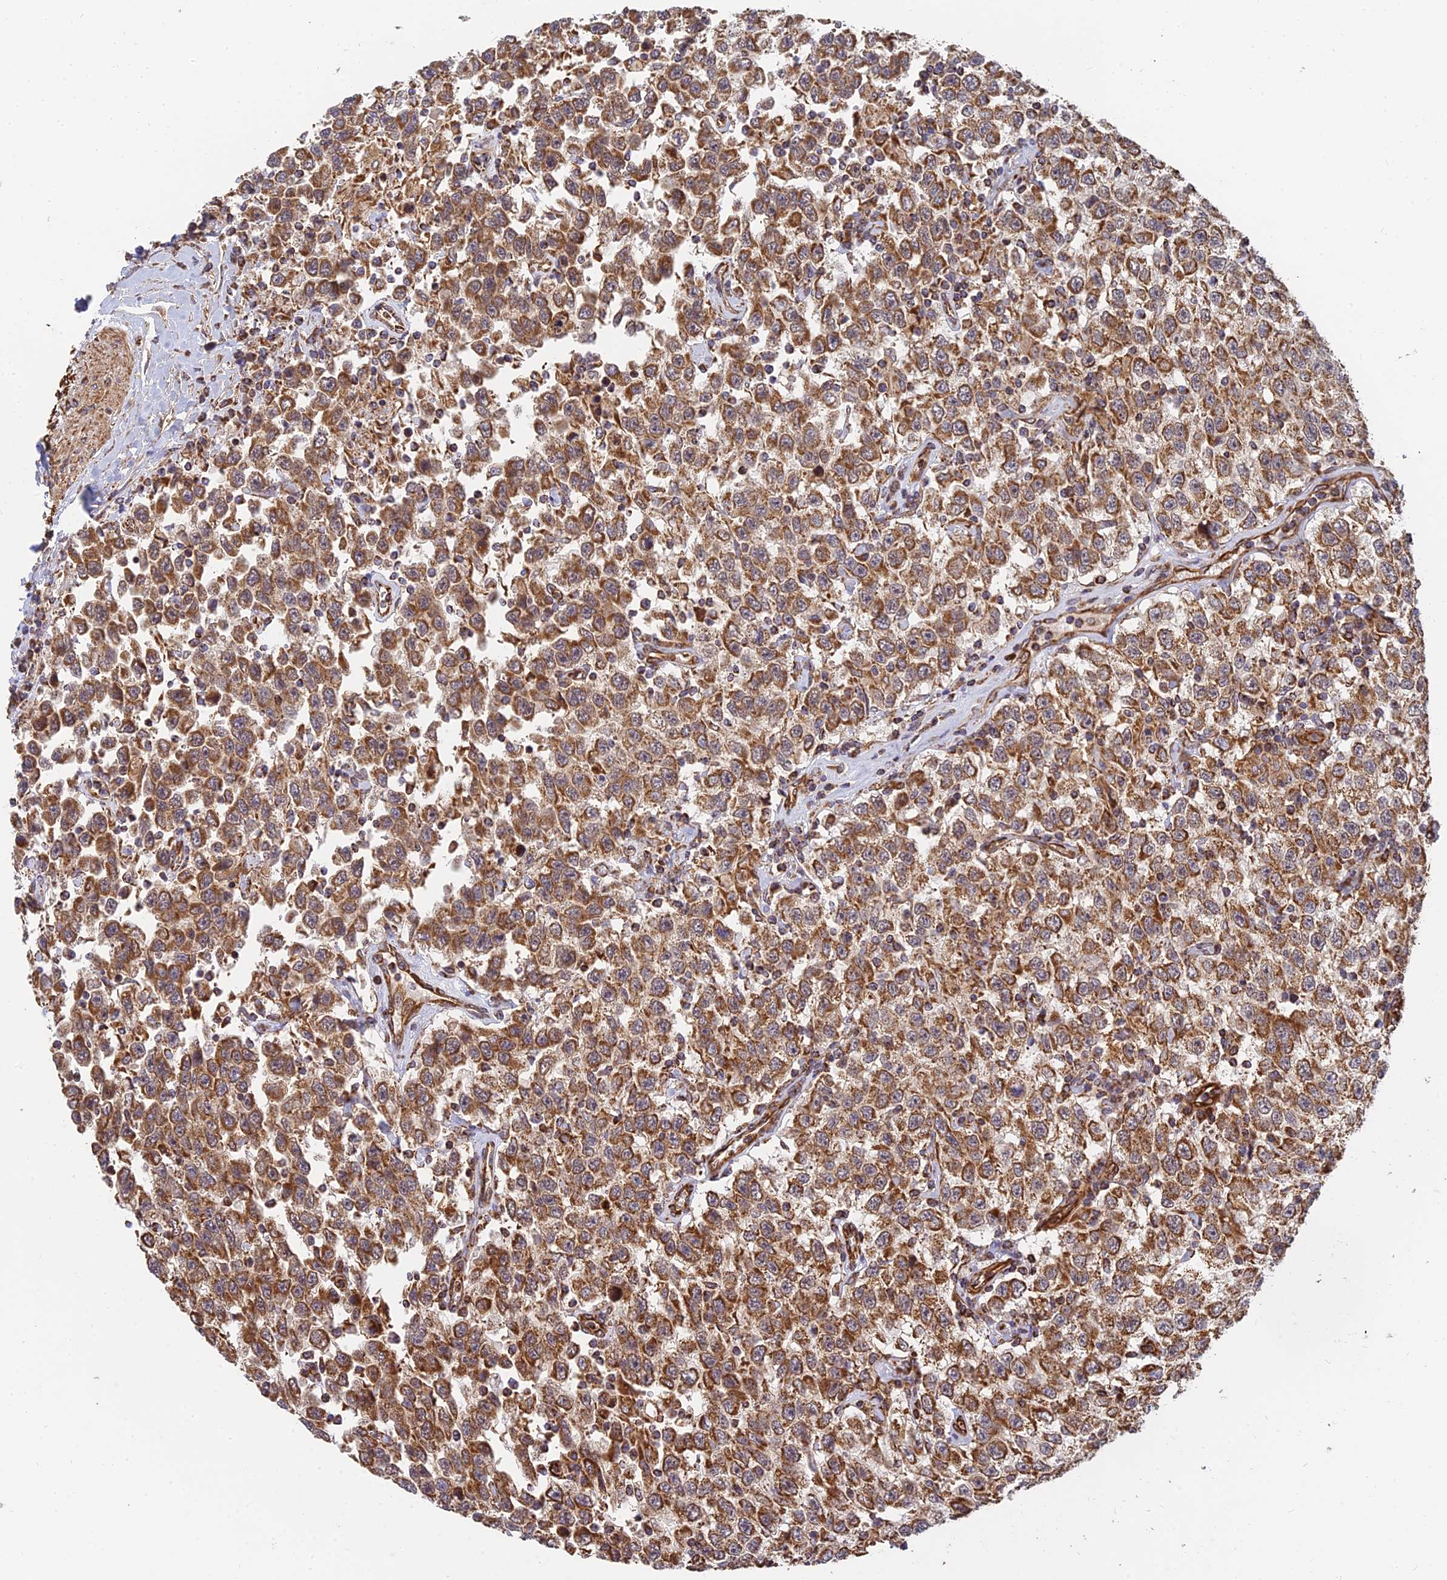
{"staining": {"intensity": "moderate", "quantity": ">75%", "location": "cytoplasmic/membranous"}, "tissue": "testis cancer", "cell_type": "Tumor cells", "image_type": "cancer", "snomed": [{"axis": "morphology", "description": "Seminoma, NOS"}, {"axis": "topography", "description": "Testis"}], "caption": "A high-resolution image shows IHC staining of testis cancer (seminoma), which reveals moderate cytoplasmic/membranous expression in approximately >75% of tumor cells. (DAB (3,3'-diaminobenzidine) = brown stain, brightfield microscopy at high magnification).", "gene": "DSTYK", "patient": {"sex": "male", "age": 41}}